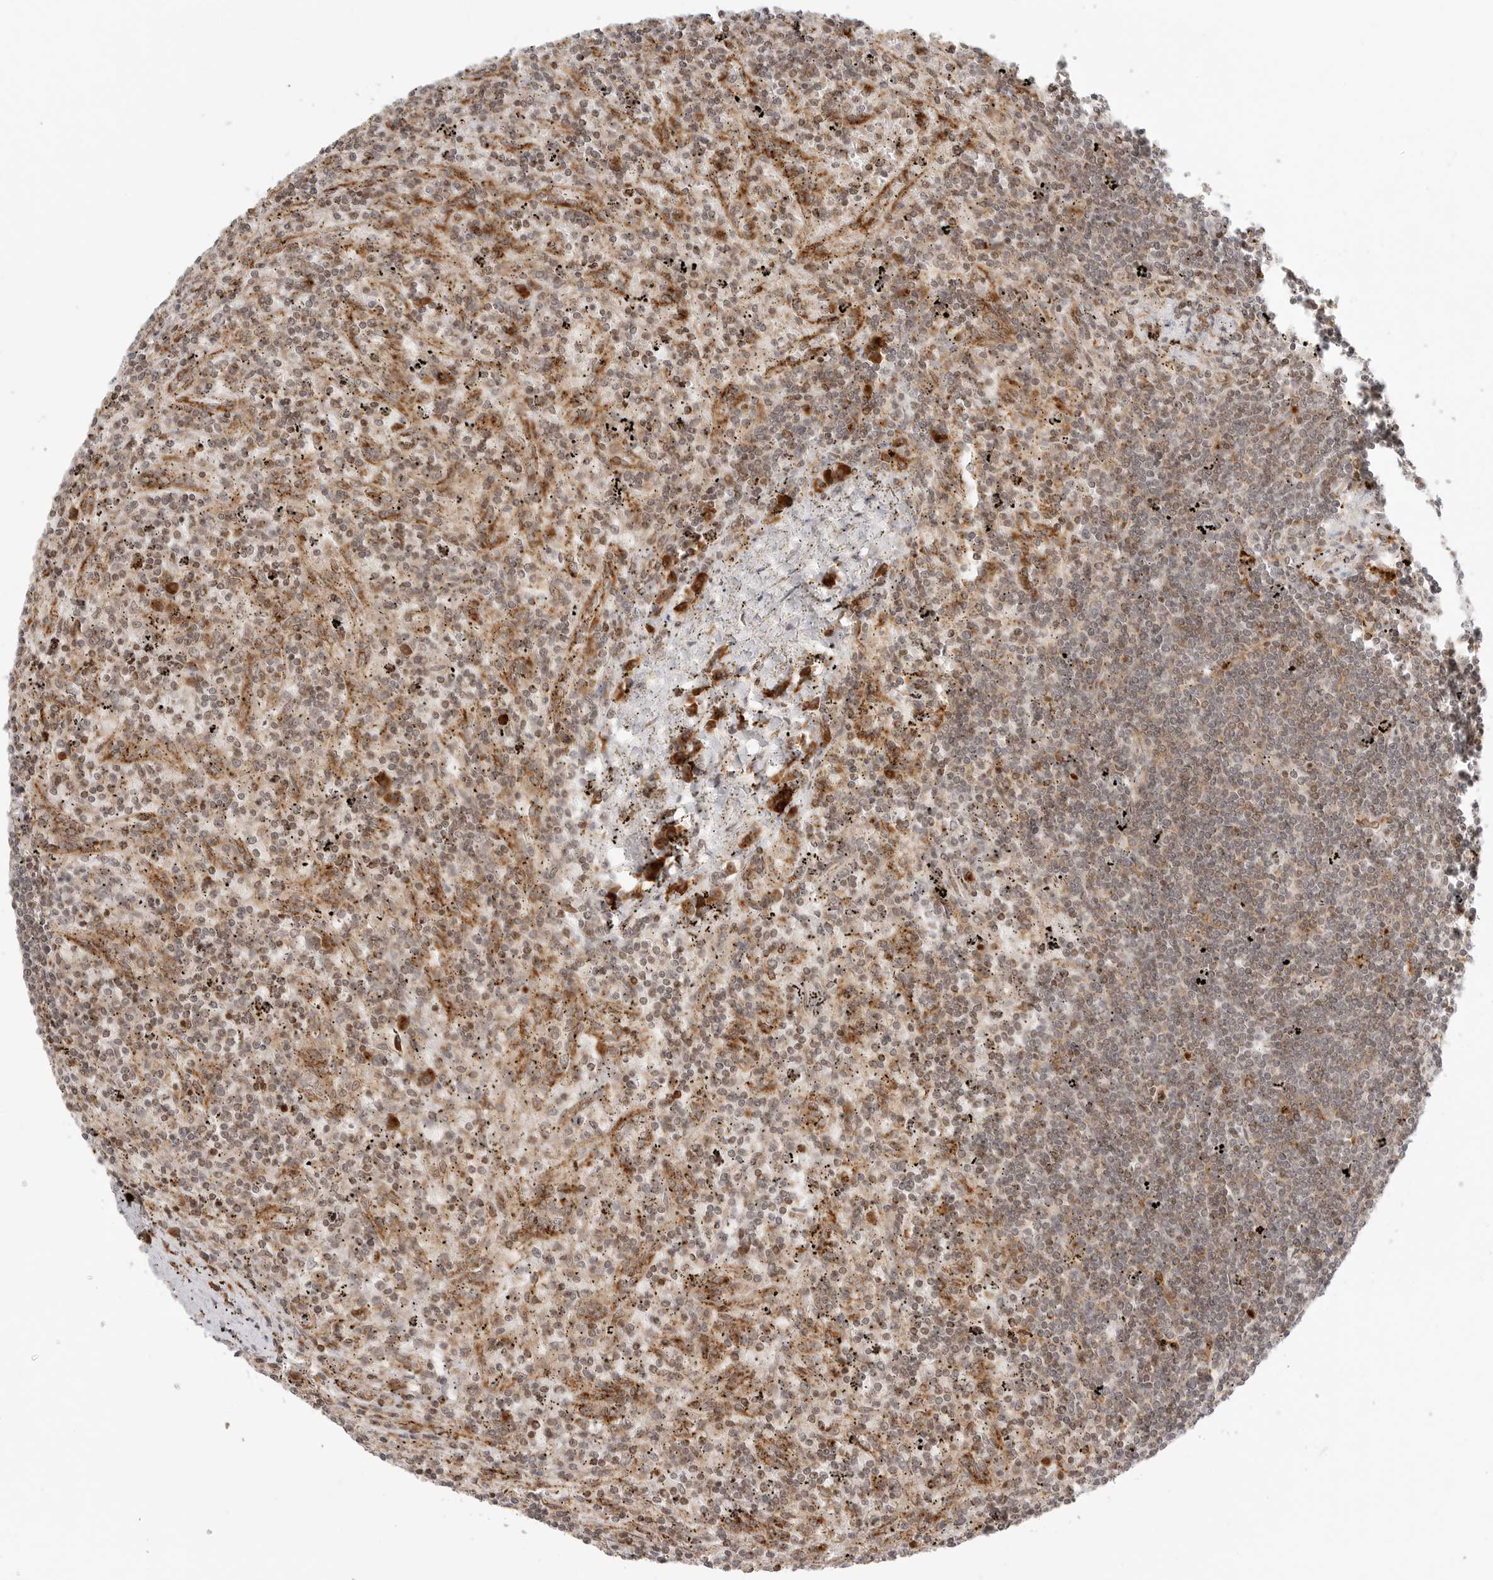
{"staining": {"intensity": "weak", "quantity": ">75%", "location": "cytoplasmic/membranous"}, "tissue": "lymphoma", "cell_type": "Tumor cells", "image_type": "cancer", "snomed": [{"axis": "morphology", "description": "Malignant lymphoma, non-Hodgkin's type, Low grade"}, {"axis": "topography", "description": "Spleen"}], "caption": "Protein expression analysis of malignant lymphoma, non-Hodgkin's type (low-grade) reveals weak cytoplasmic/membranous staining in approximately >75% of tumor cells. Immunohistochemistry stains the protein of interest in brown and the nuclei are stained blue.", "gene": "IDUA", "patient": {"sex": "male", "age": 76}}